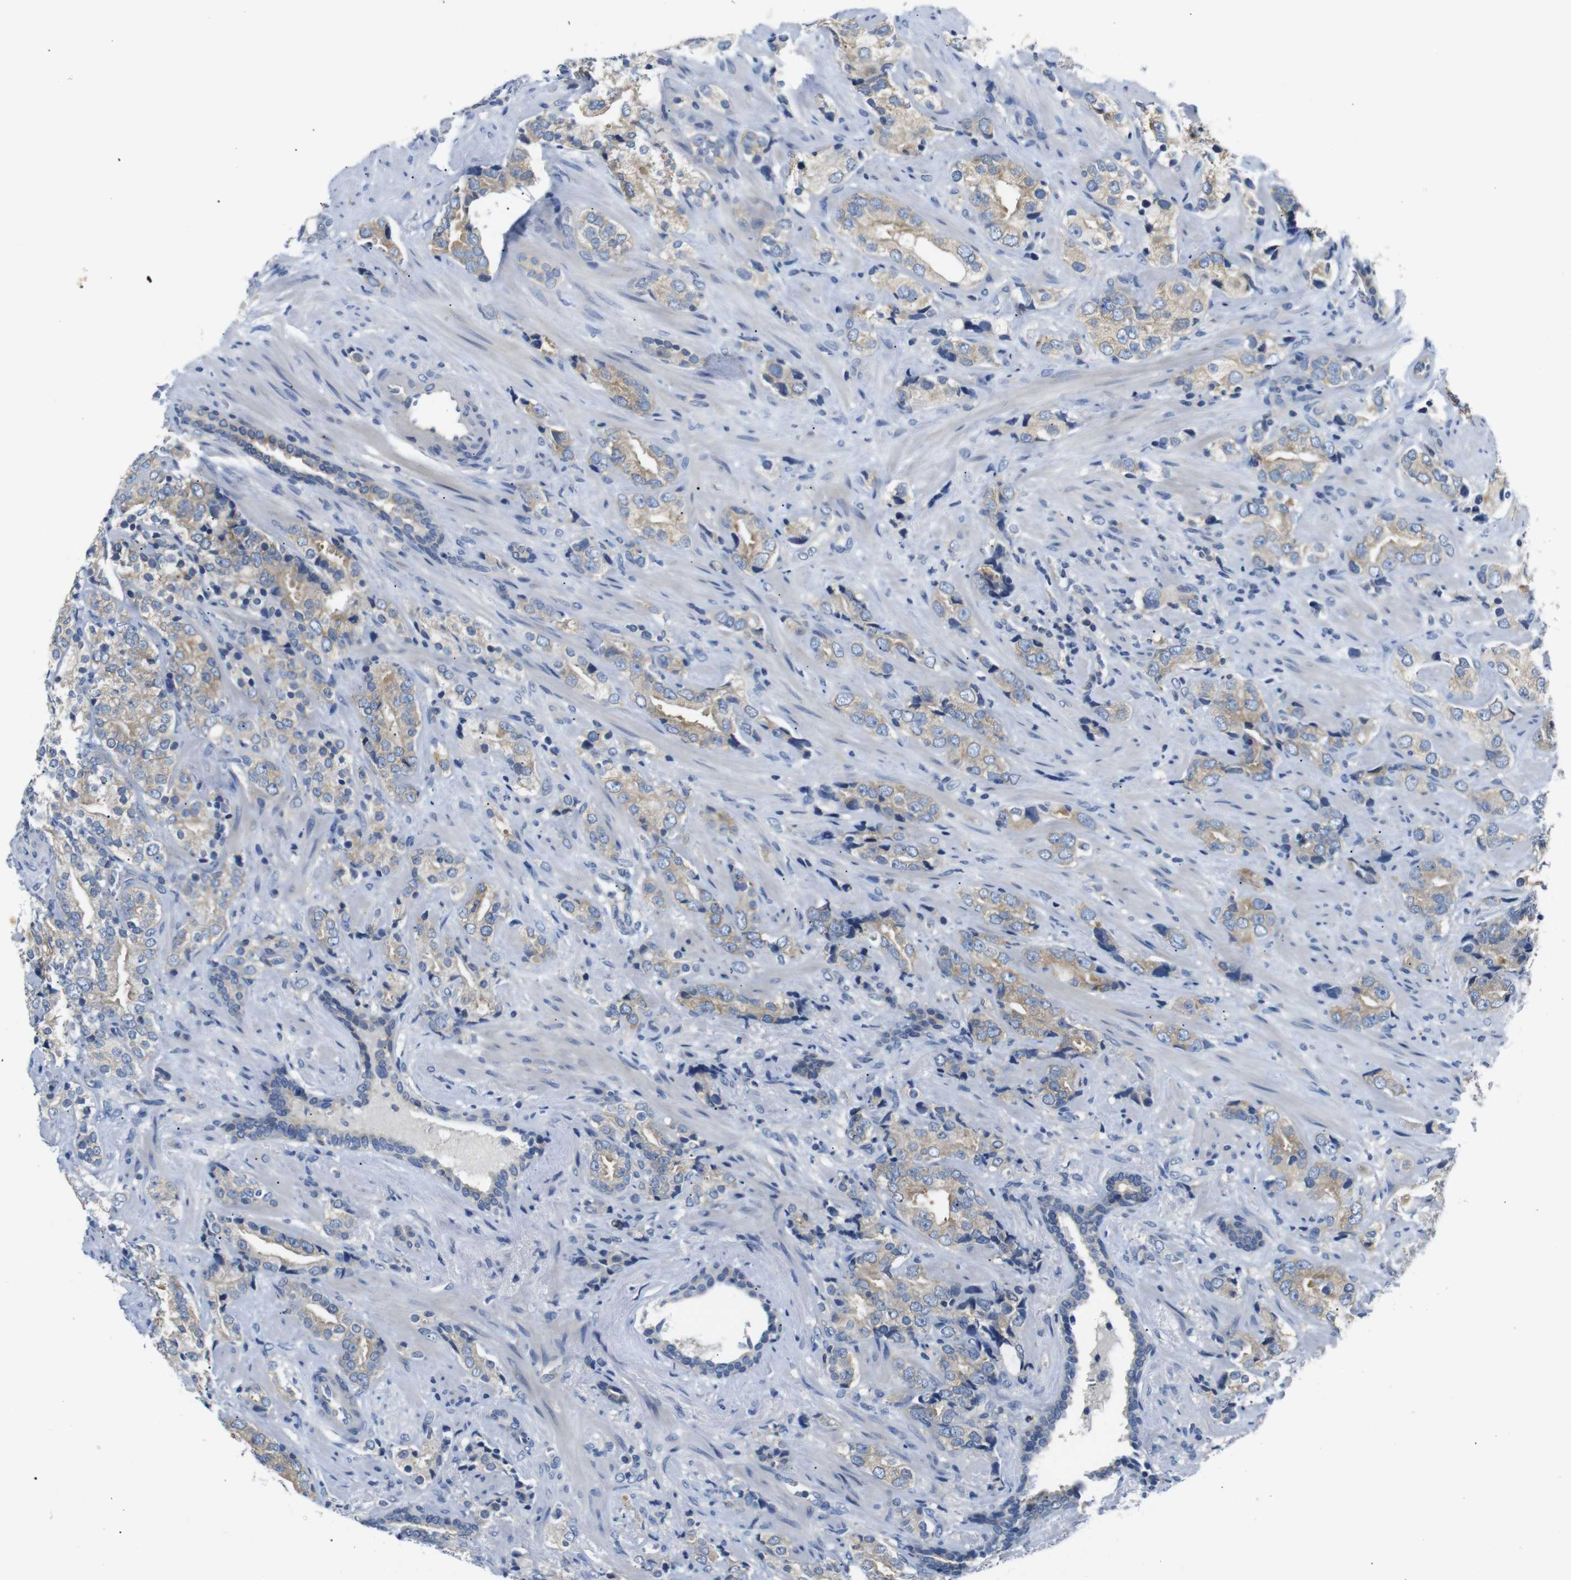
{"staining": {"intensity": "weak", "quantity": ">75%", "location": "cytoplasmic/membranous"}, "tissue": "prostate cancer", "cell_type": "Tumor cells", "image_type": "cancer", "snomed": [{"axis": "morphology", "description": "Adenocarcinoma, High grade"}, {"axis": "topography", "description": "Prostate"}], "caption": "A high-resolution image shows IHC staining of prostate adenocarcinoma (high-grade), which reveals weak cytoplasmic/membranous expression in approximately >75% of tumor cells.", "gene": "DCP1A", "patient": {"sex": "male", "age": 71}}